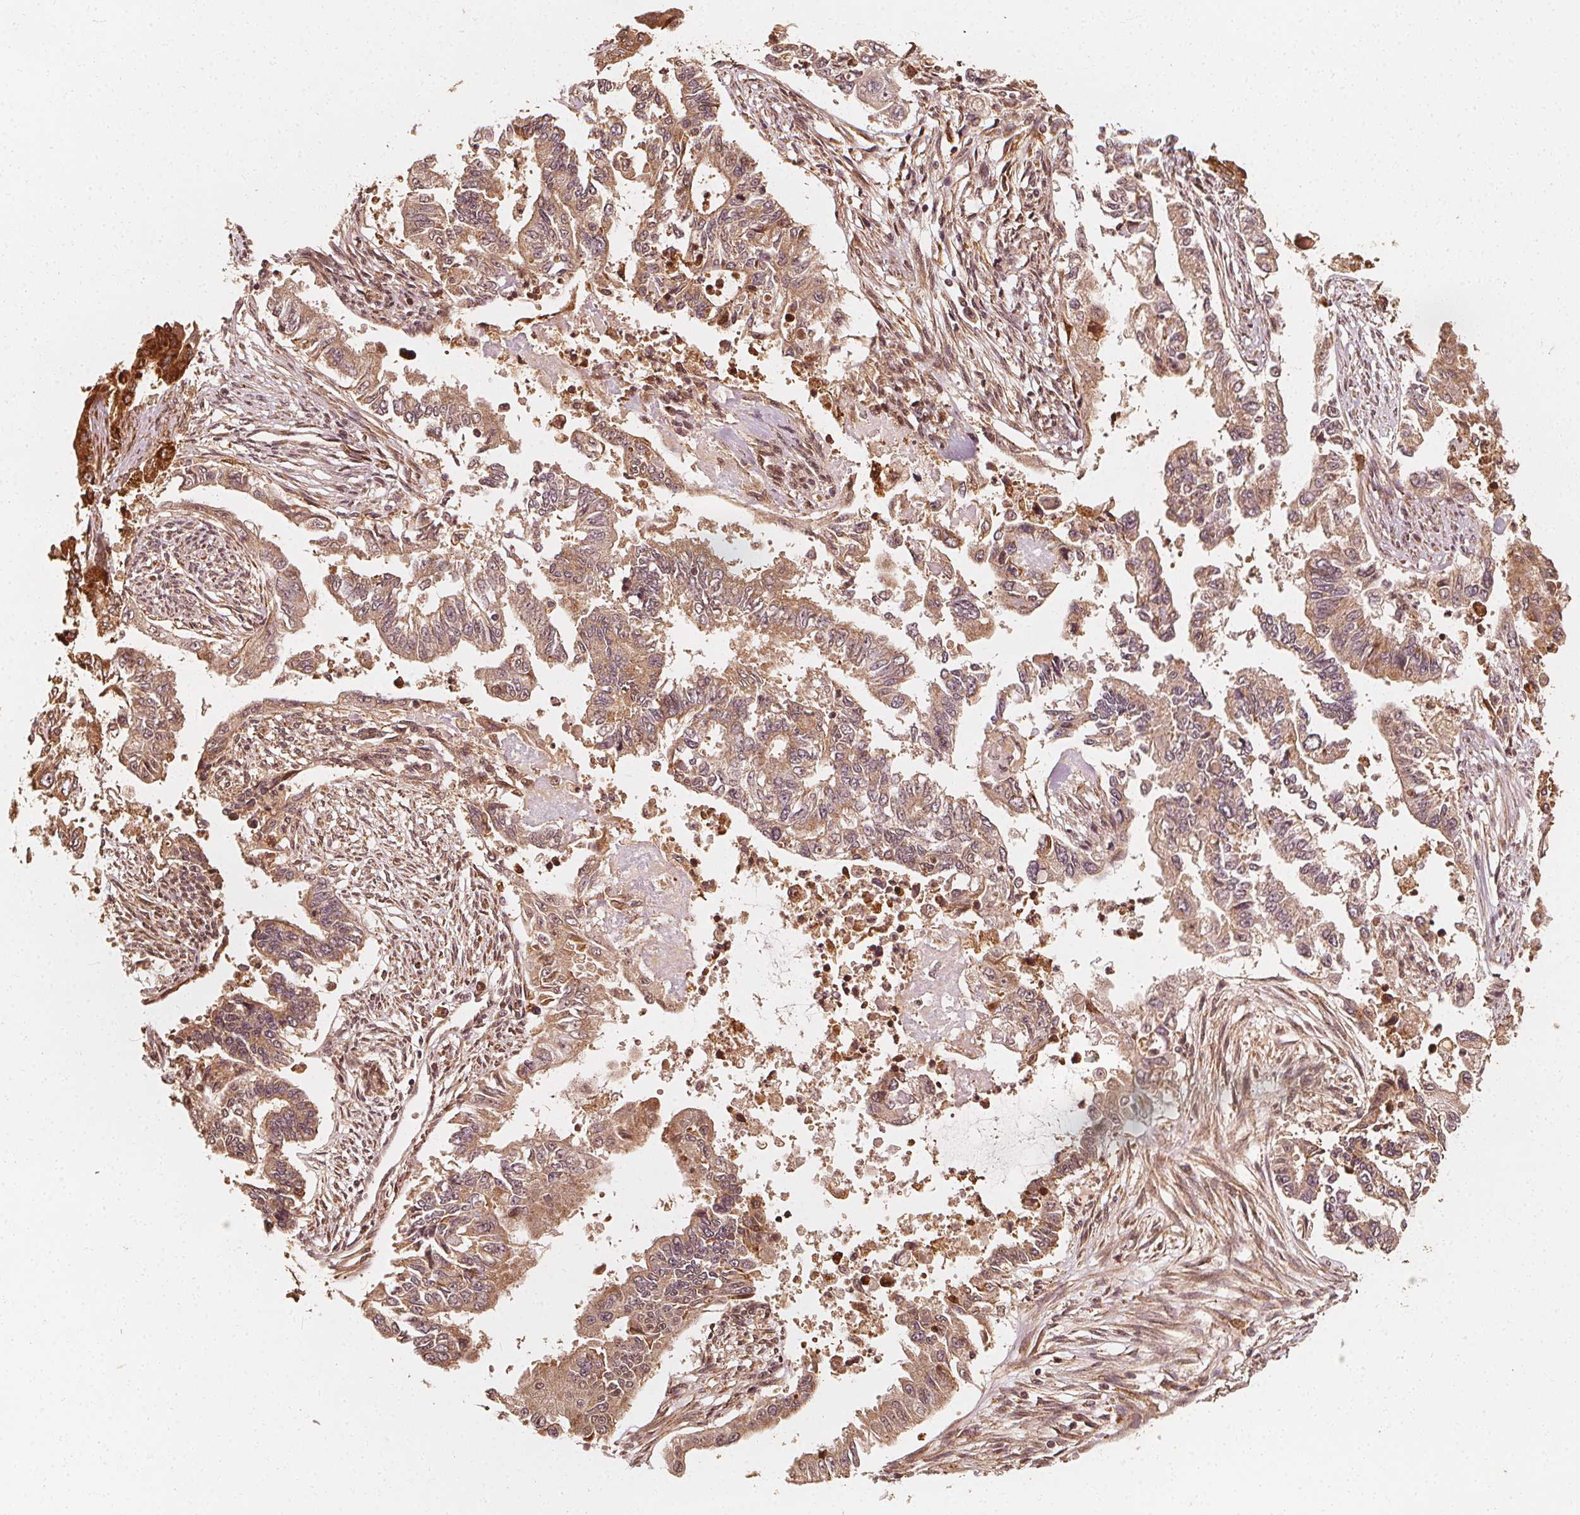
{"staining": {"intensity": "weak", "quantity": ">75%", "location": "cytoplasmic/membranous"}, "tissue": "endometrial cancer", "cell_type": "Tumor cells", "image_type": "cancer", "snomed": [{"axis": "morphology", "description": "Adenocarcinoma, NOS"}, {"axis": "topography", "description": "Uterus"}], "caption": "An image of endometrial adenocarcinoma stained for a protein reveals weak cytoplasmic/membranous brown staining in tumor cells. The staining is performed using DAB (3,3'-diaminobenzidine) brown chromogen to label protein expression. The nuclei are counter-stained blue using hematoxylin.", "gene": "NPC1", "patient": {"sex": "female", "age": 59}}